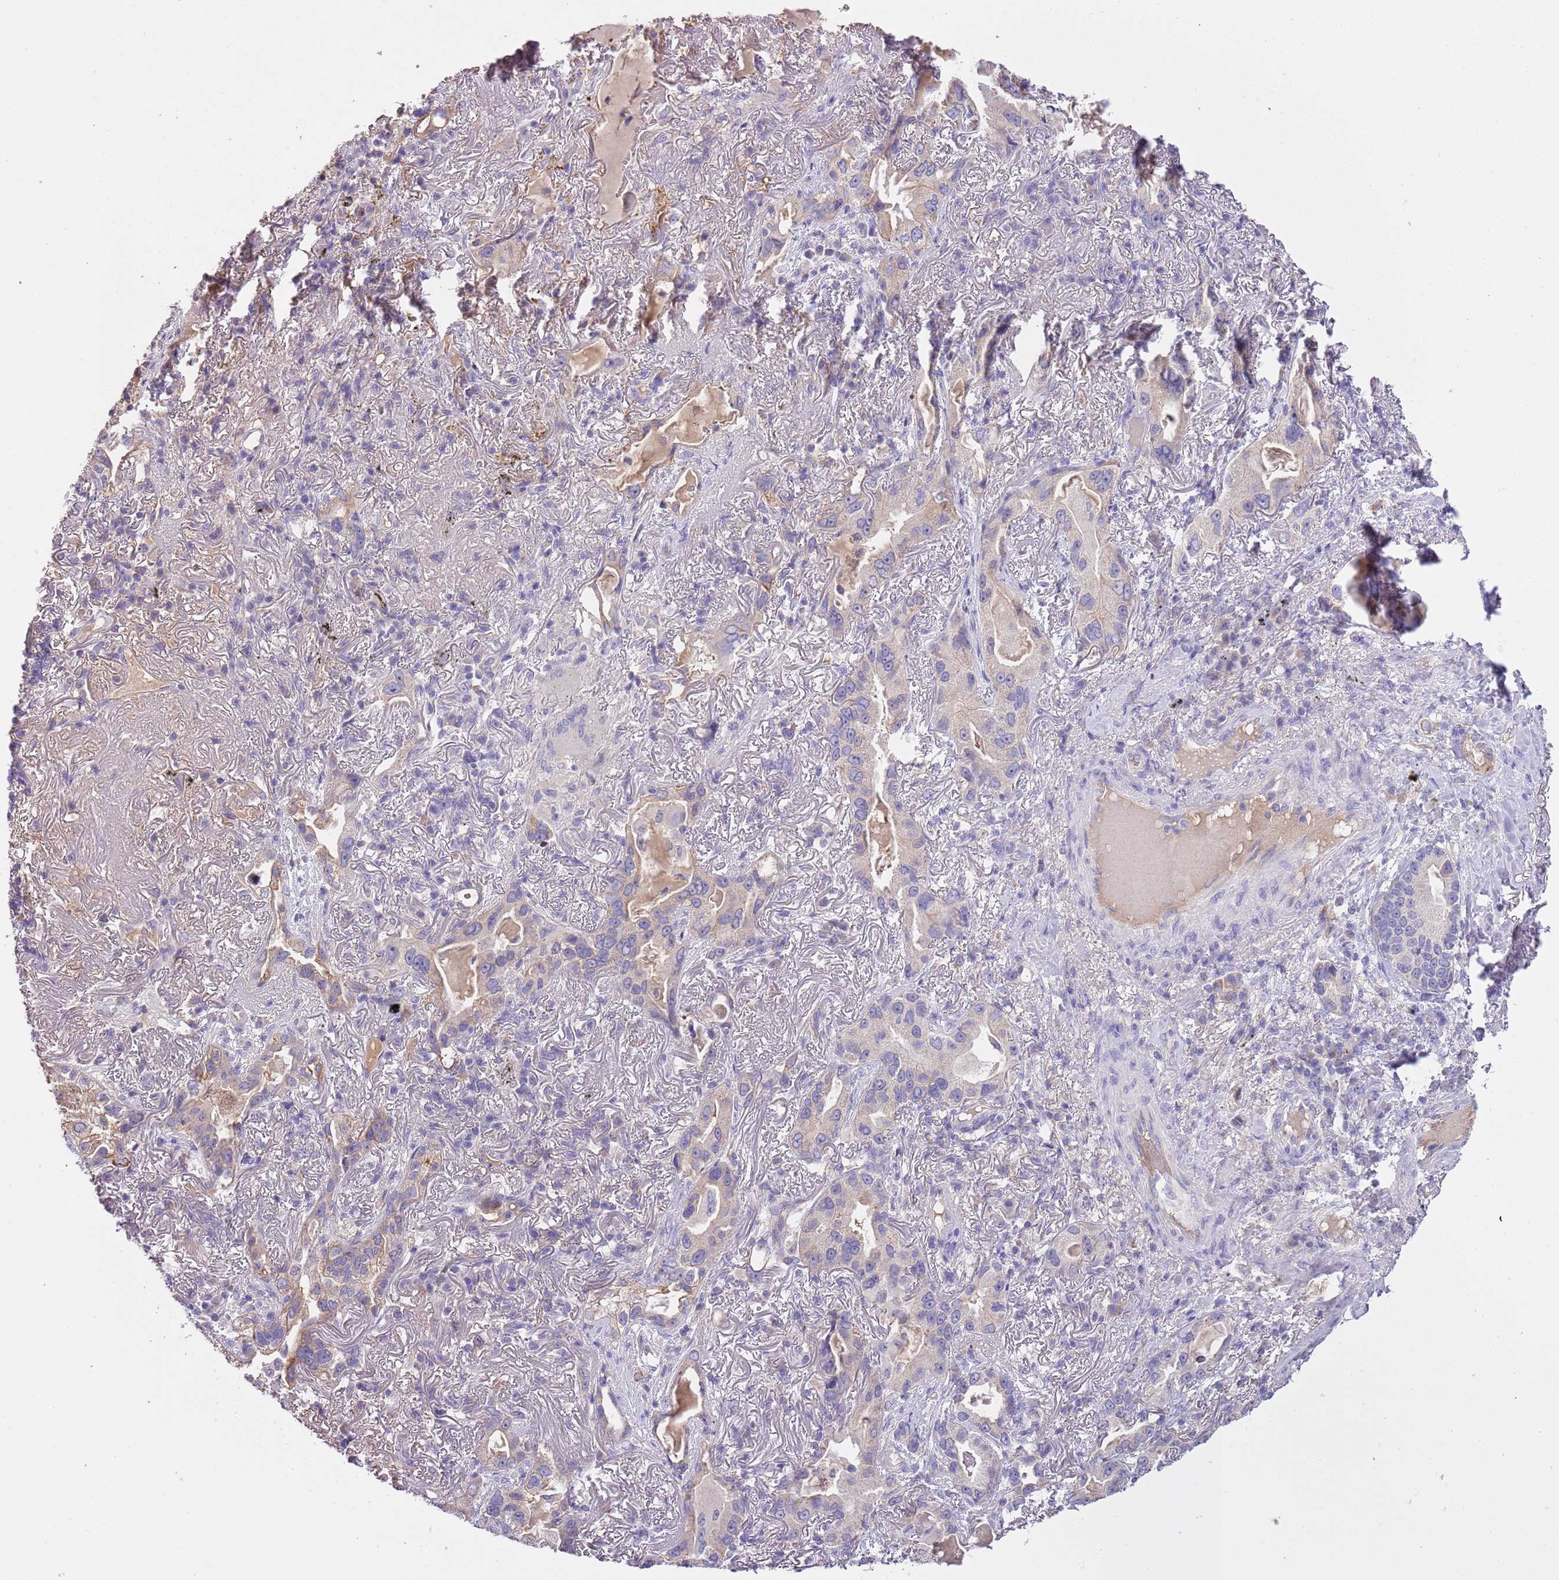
{"staining": {"intensity": "moderate", "quantity": "25%-75%", "location": "cytoplasmic/membranous"}, "tissue": "lung cancer", "cell_type": "Tumor cells", "image_type": "cancer", "snomed": [{"axis": "morphology", "description": "Adenocarcinoma, NOS"}, {"axis": "topography", "description": "Lung"}], "caption": "A photomicrograph of human lung cancer (adenocarcinoma) stained for a protein shows moderate cytoplasmic/membranous brown staining in tumor cells.", "gene": "HES3", "patient": {"sex": "female", "age": 69}}